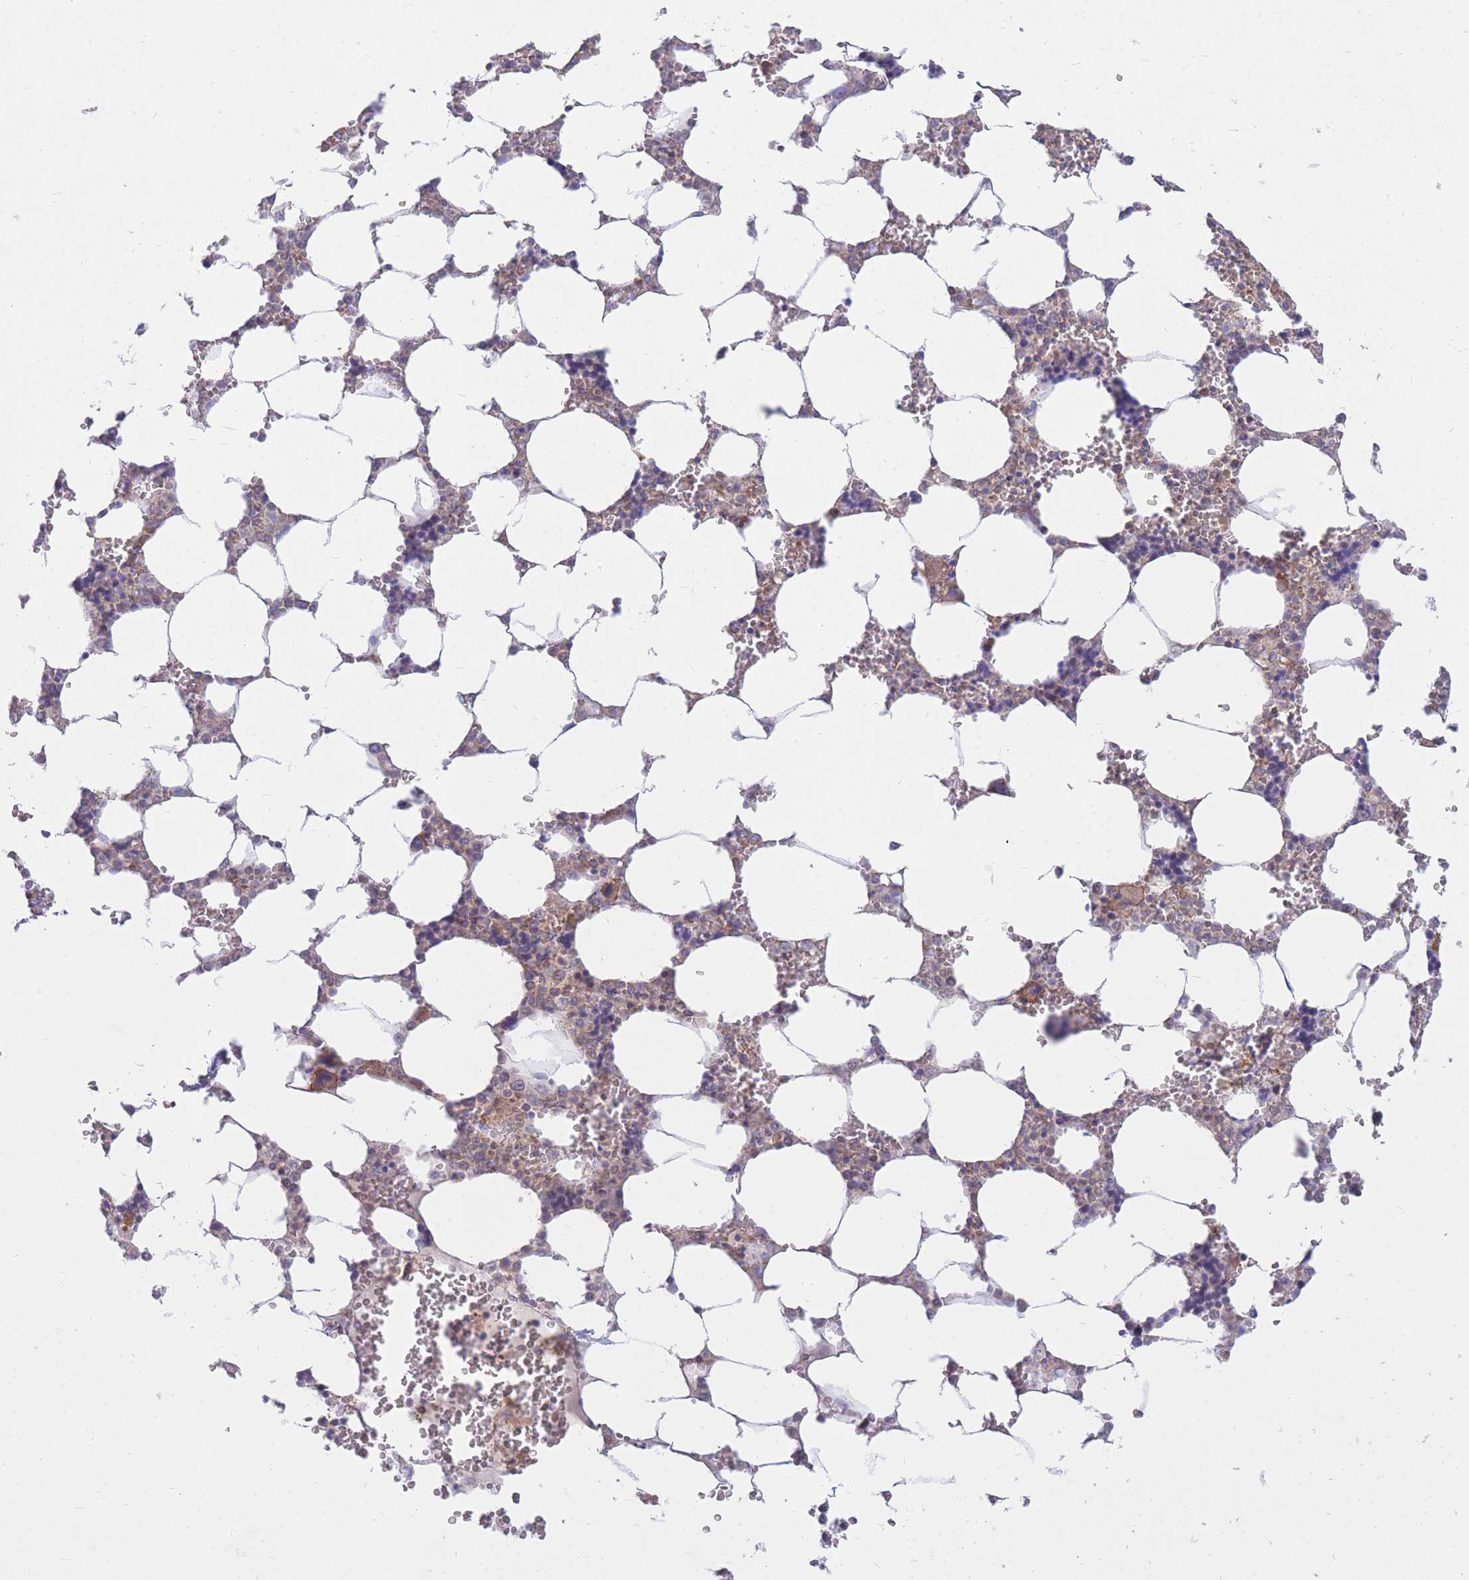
{"staining": {"intensity": "moderate", "quantity": "25%-75%", "location": "cytoplasmic/membranous"}, "tissue": "bone marrow", "cell_type": "Hematopoietic cells", "image_type": "normal", "snomed": [{"axis": "morphology", "description": "Normal tissue, NOS"}, {"axis": "topography", "description": "Bone marrow"}], "caption": "Protein staining of normal bone marrow reveals moderate cytoplasmic/membranous positivity in about 25%-75% of hematopoietic cells.", "gene": "GGA1", "patient": {"sex": "male", "age": 64}}